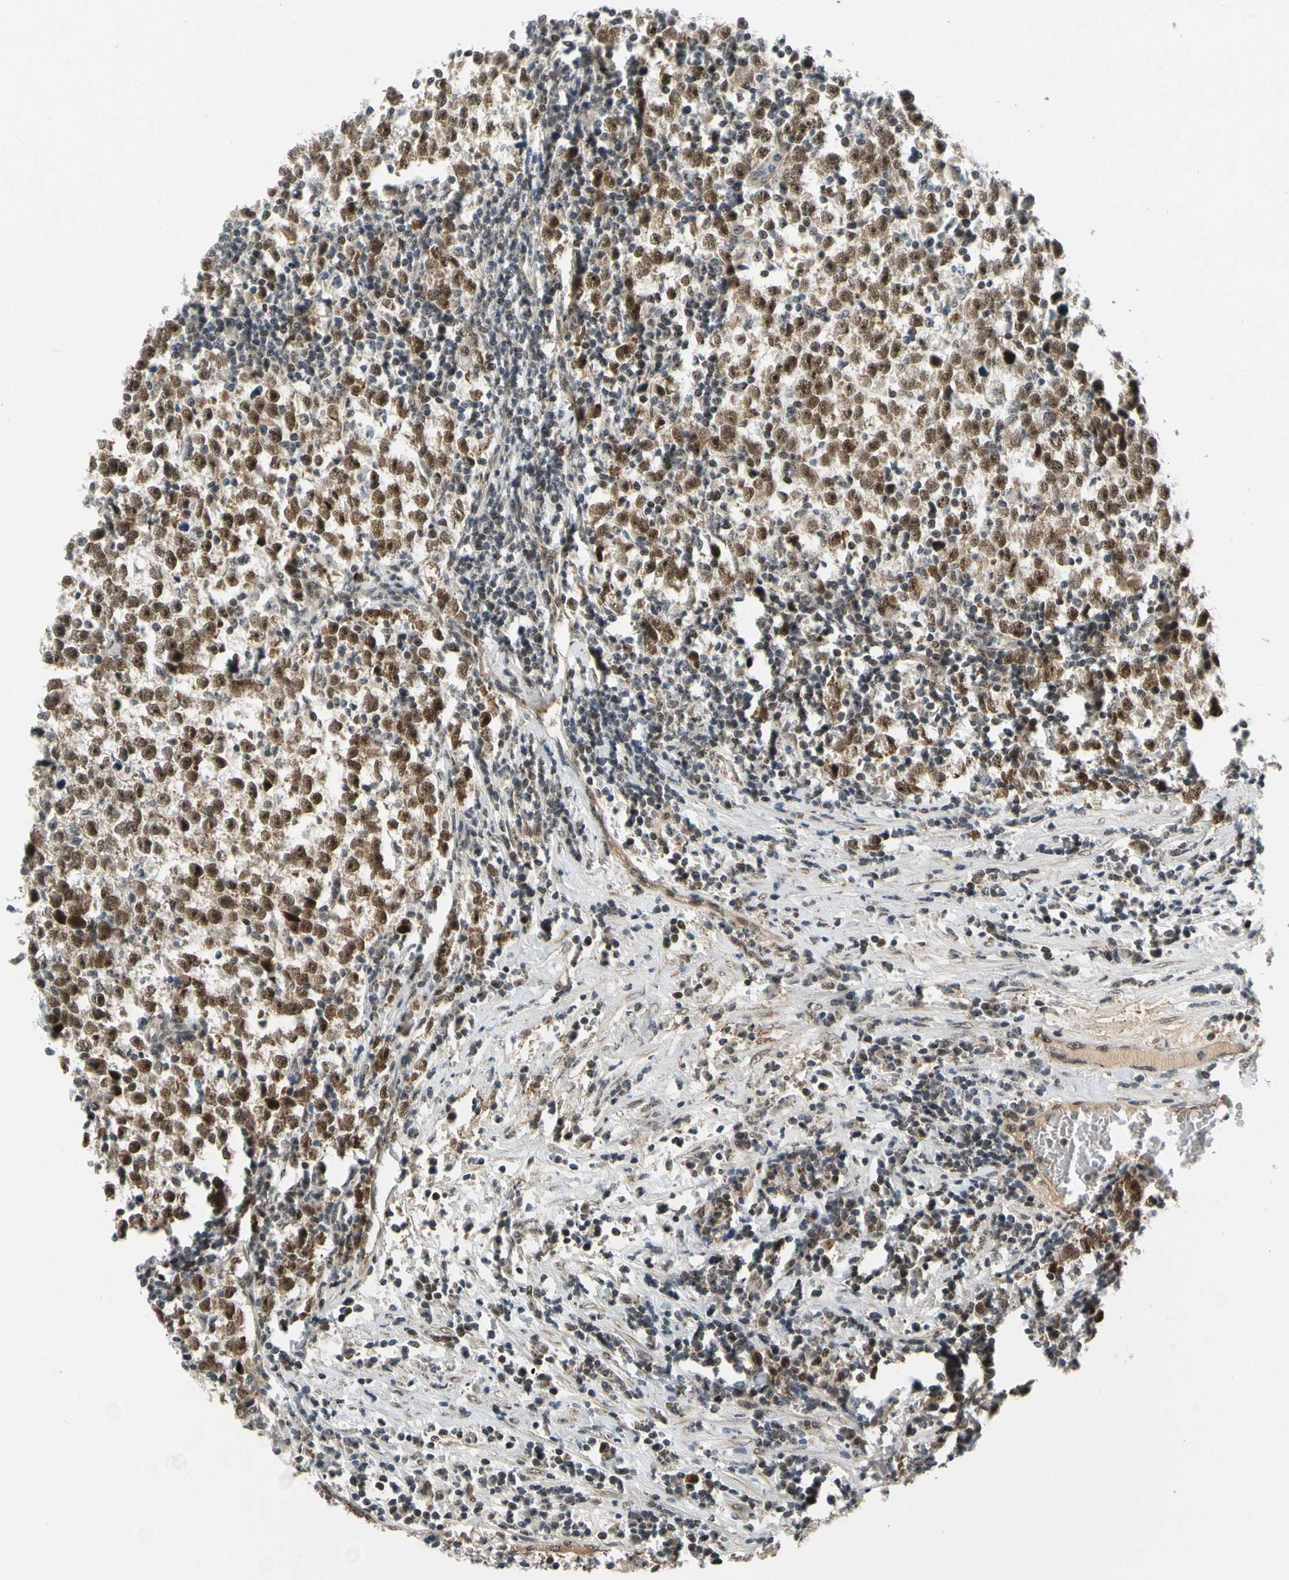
{"staining": {"intensity": "strong", "quantity": ">75%", "location": "cytoplasmic/membranous,nuclear"}, "tissue": "testis cancer", "cell_type": "Tumor cells", "image_type": "cancer", "snomed": [{"axis": "morphology", "description": "Seminoma, NOS"}, {"axis": "topography", "description": "Testis"}], "caption": "Human testis seminoma stained for a protein (brown) reveals strong cytoplasmic/membranous and nuclear positive positivity in approximately >75% of tumor cells.", "gene": "POGZ", "patient": {"sex": "male", "age": 43}}